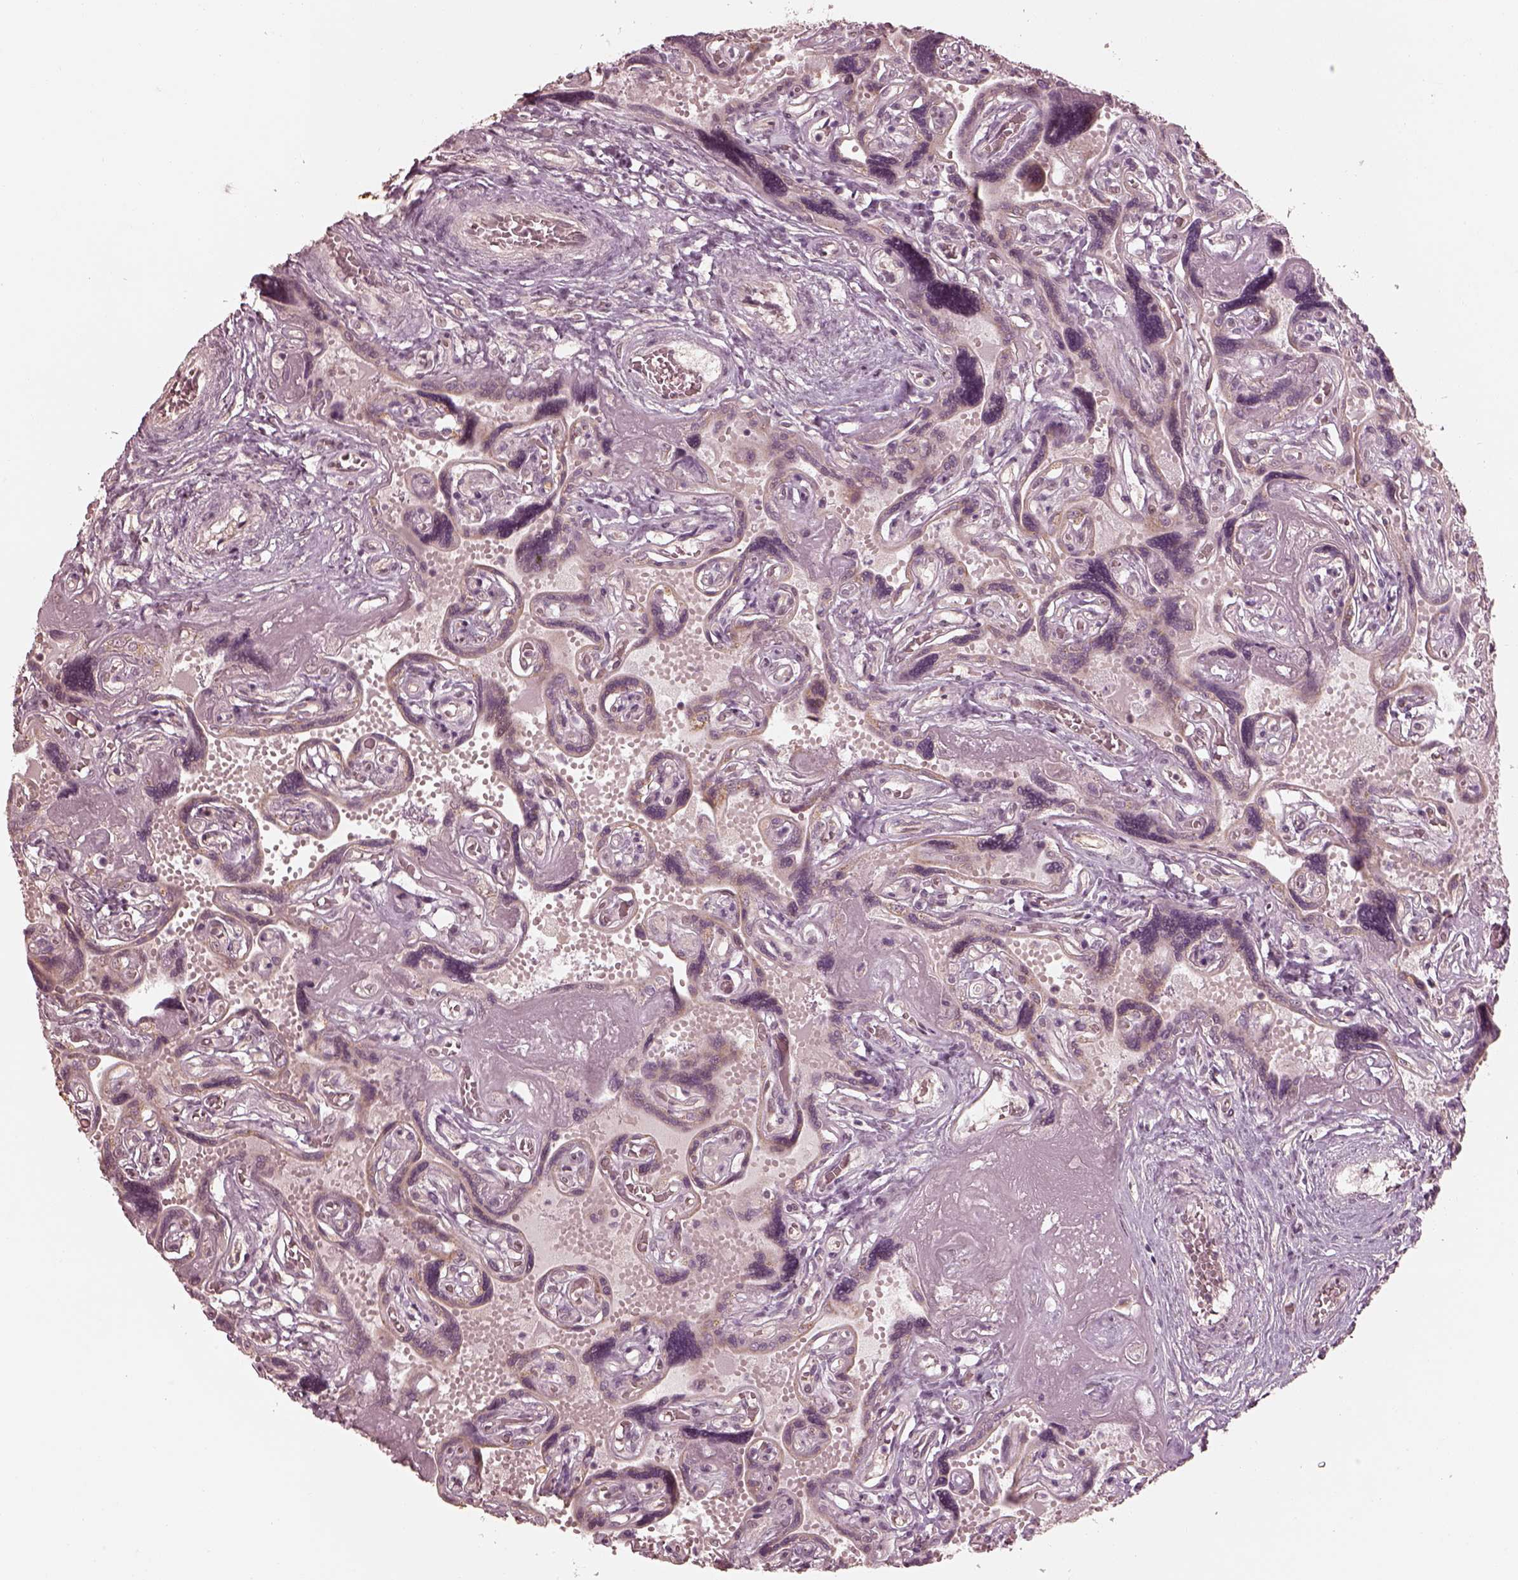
{"staining": {"intensity": "weak", "quantity": "<25%", "location": "nuclear"}, "tissue": "placenta", "cell_type": "Decidual cells", "image_type": "normal", "snomed": [{"axis": "morphology", "description": "Normal tissue, NOS"}, {"axis": "topography", "description": "Placenta"}], "caption": "The micrograph exhibits no significant staining in decidual cells of placenta. (Stains: DAB (3,3'-diaminobenzidine) immunohistochemistry (IHC) with hematoxylin counter stain, Microscopy: brightfield microscopy at high magnification).", "gene": "IQCB1", "patient": {"sex": "female", "age": 32}}